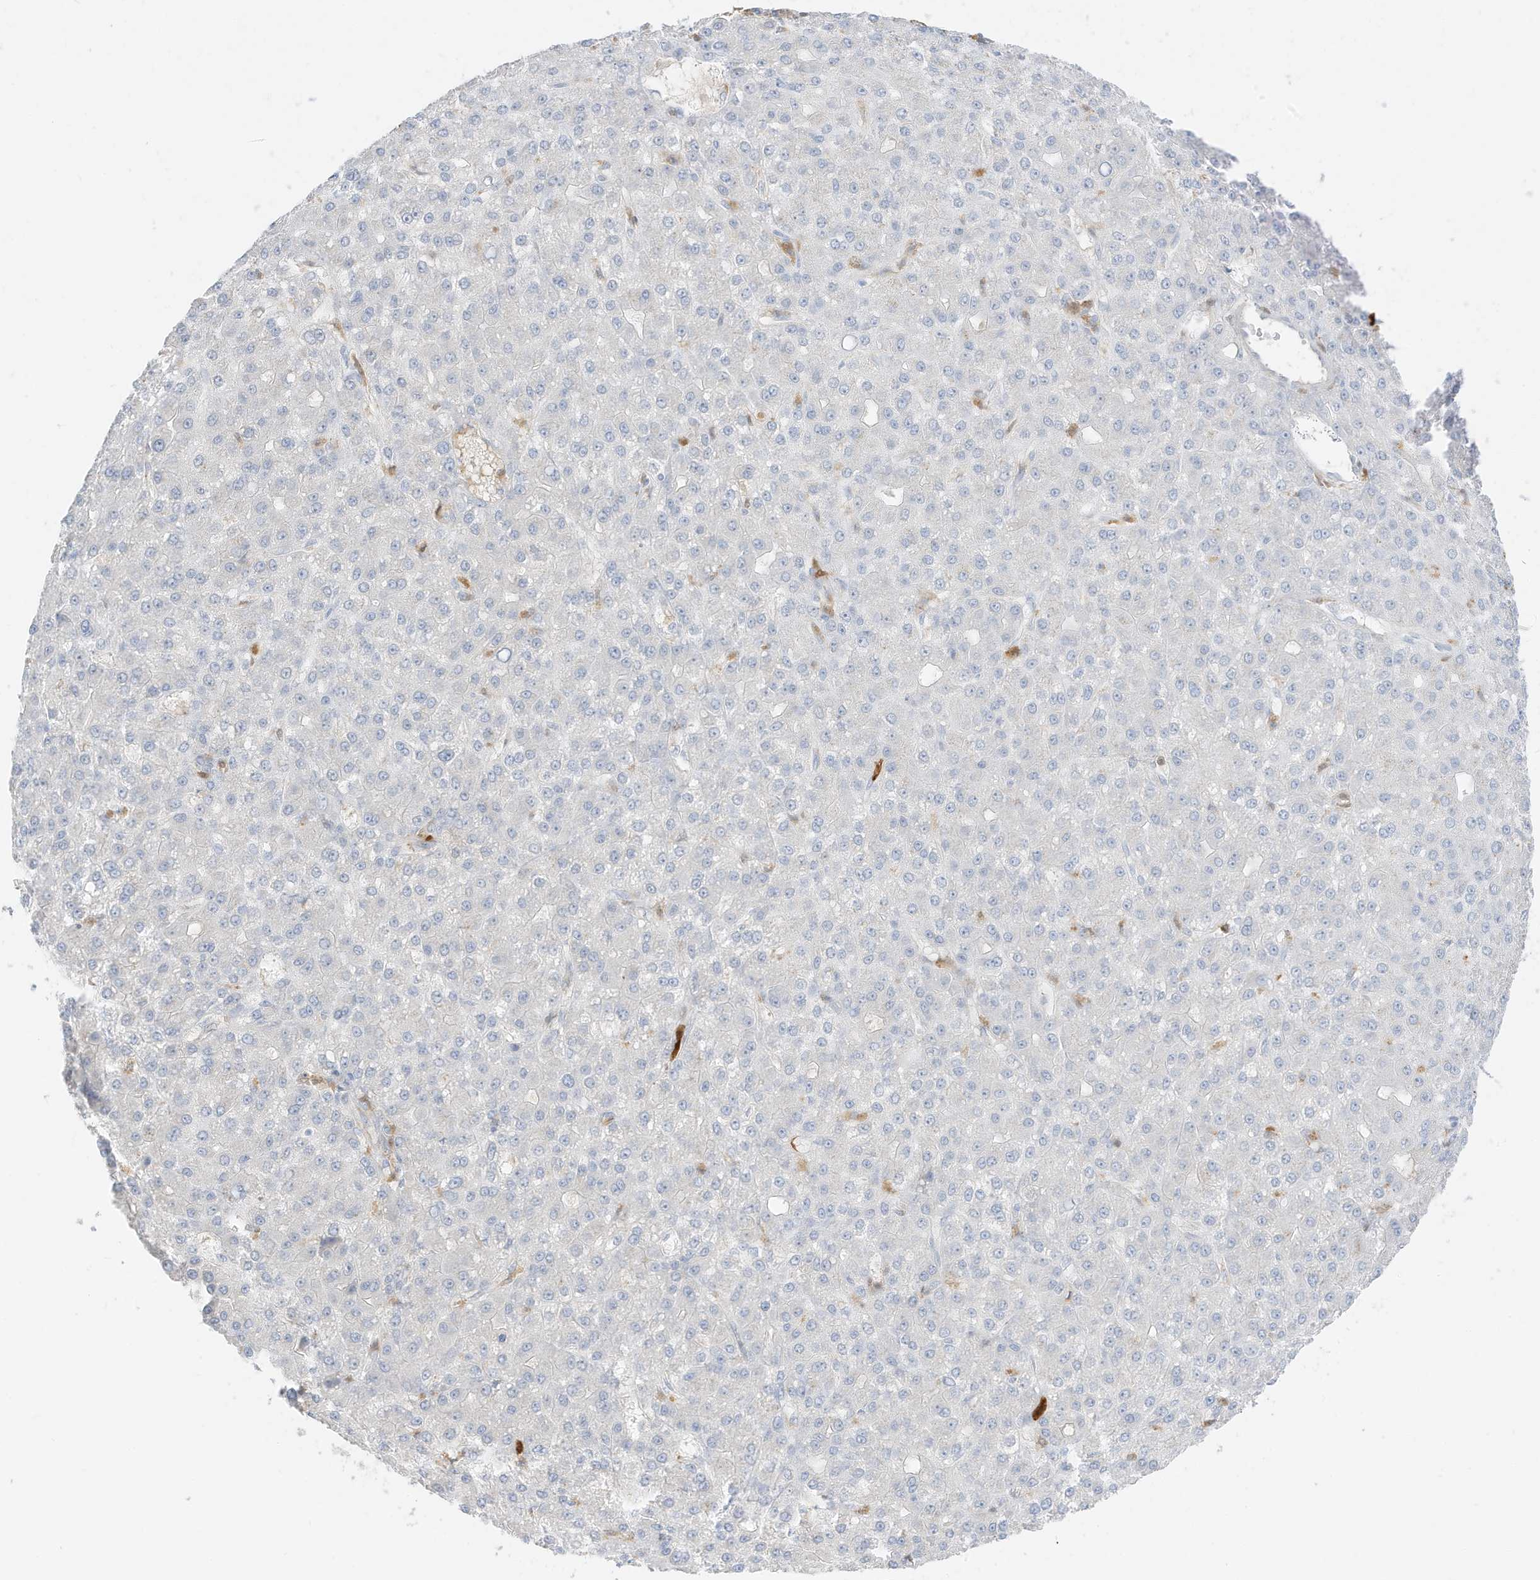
{"staining": {"intensity": "negative", "quantity": "none", "location": "none"}, "tissue": "liver cancer", "cell_type": "Tumor cells", "image_type": "cancer", "snomed": [{"axis": "morphology", "description": "Carcinoma, Hepatocellular, NOS"}, {"axis": "topography", "description": "Liver"}], "caption": "Photomicrograph shows no protein staining in tumor cells of liver cancer tissue. Nuclei are stained in blue.", "gene": "GCA", "patient": {"sex": "male", "age": 67}}